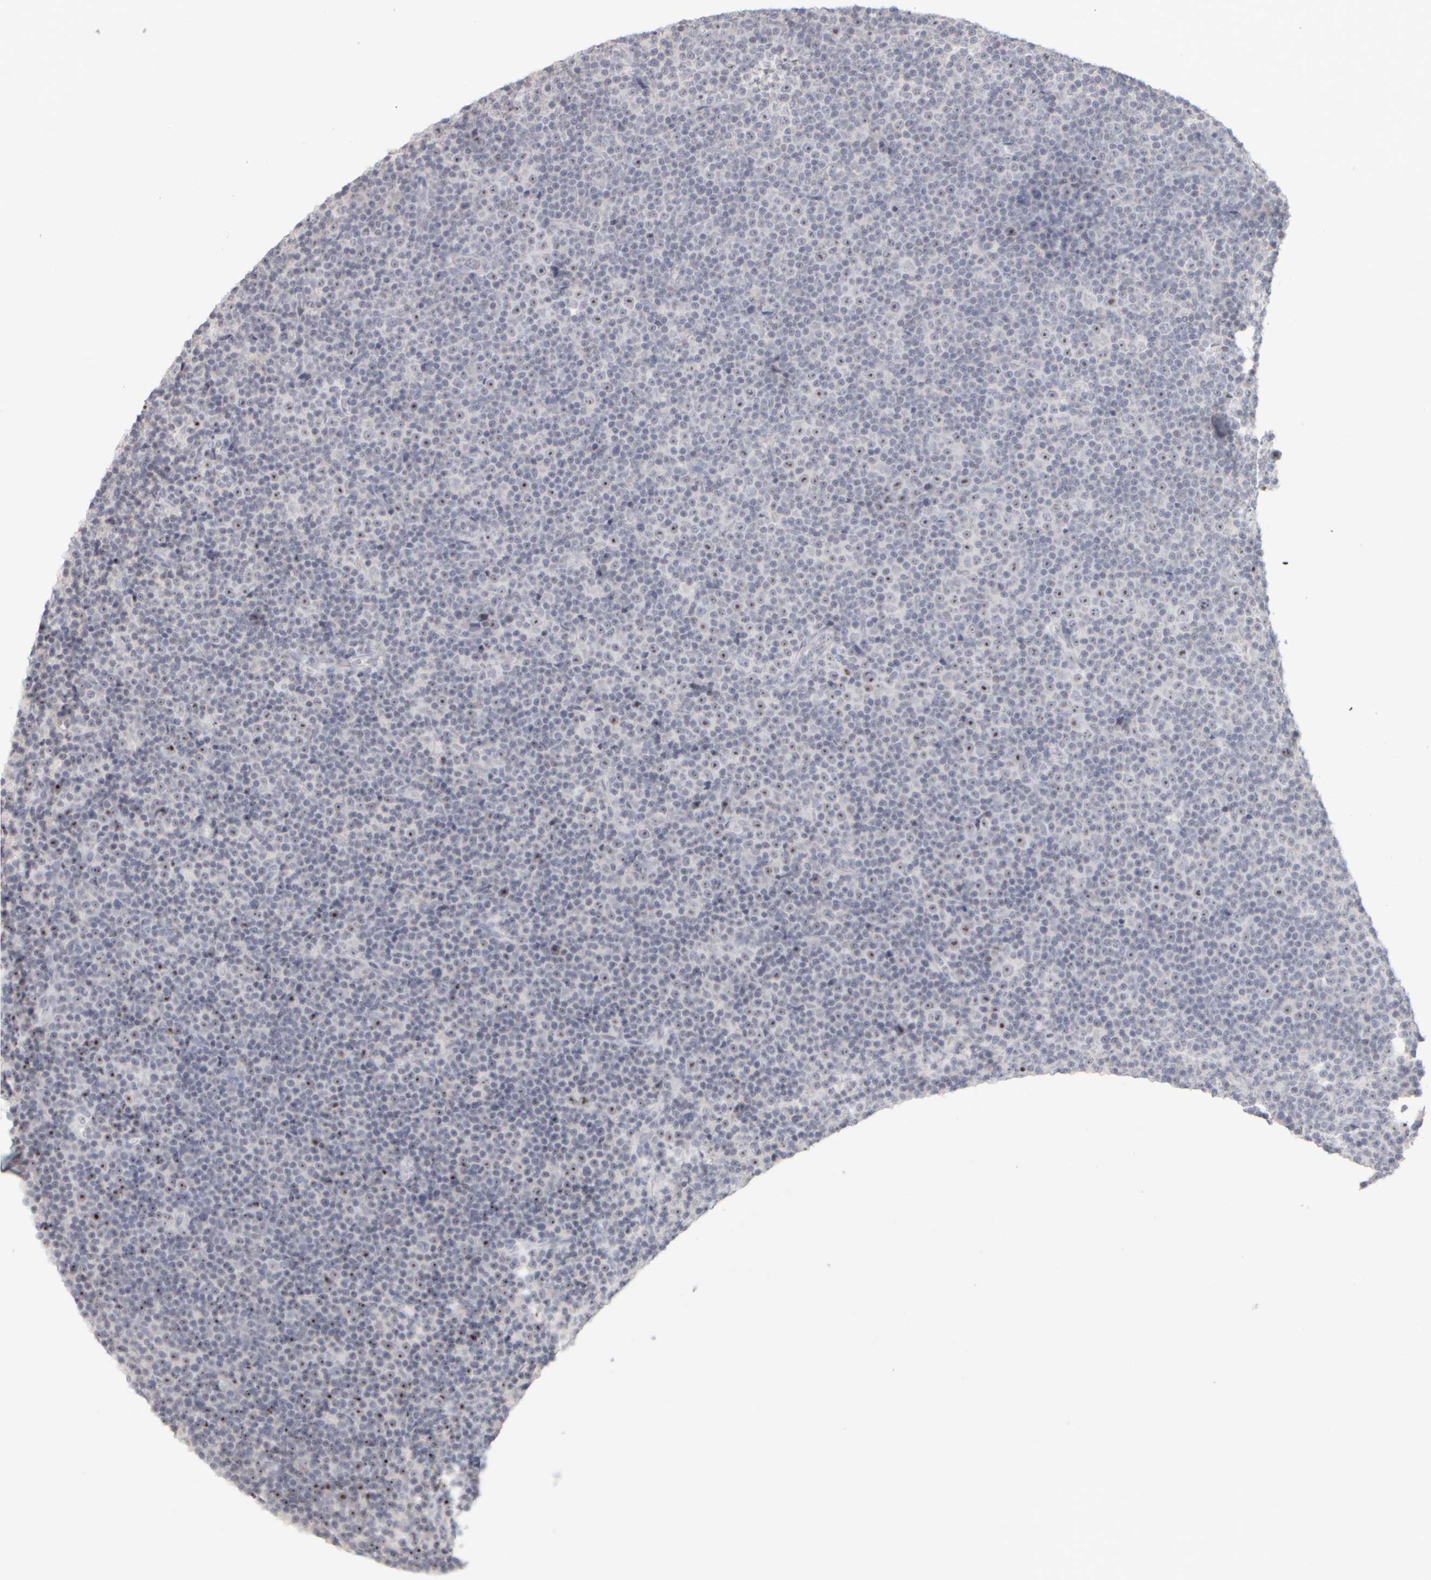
{"staining": {"intensity": "moderate", "quantity": "25%-75%", "location": "nuclear"}, "tissue": "lymphoma", "cell_type": "Tumor cells", "image_type": "cancer", "snomed": [{"axis": "morphology", "description": "Malignant lymphoma, non-Hodgkin's type, Low grade"}, {"axis": "topography", "description": "Lymph node"}], "caption": "Moderate nuclear staining for a protein is present in approximately 25%-75% of tumor cells of low-grade malignant lymphoma, non-Hodgkin's type using immunohistochemistry.", "gene": "DCXR", "patient": {"sex": "female", "age": 67}}